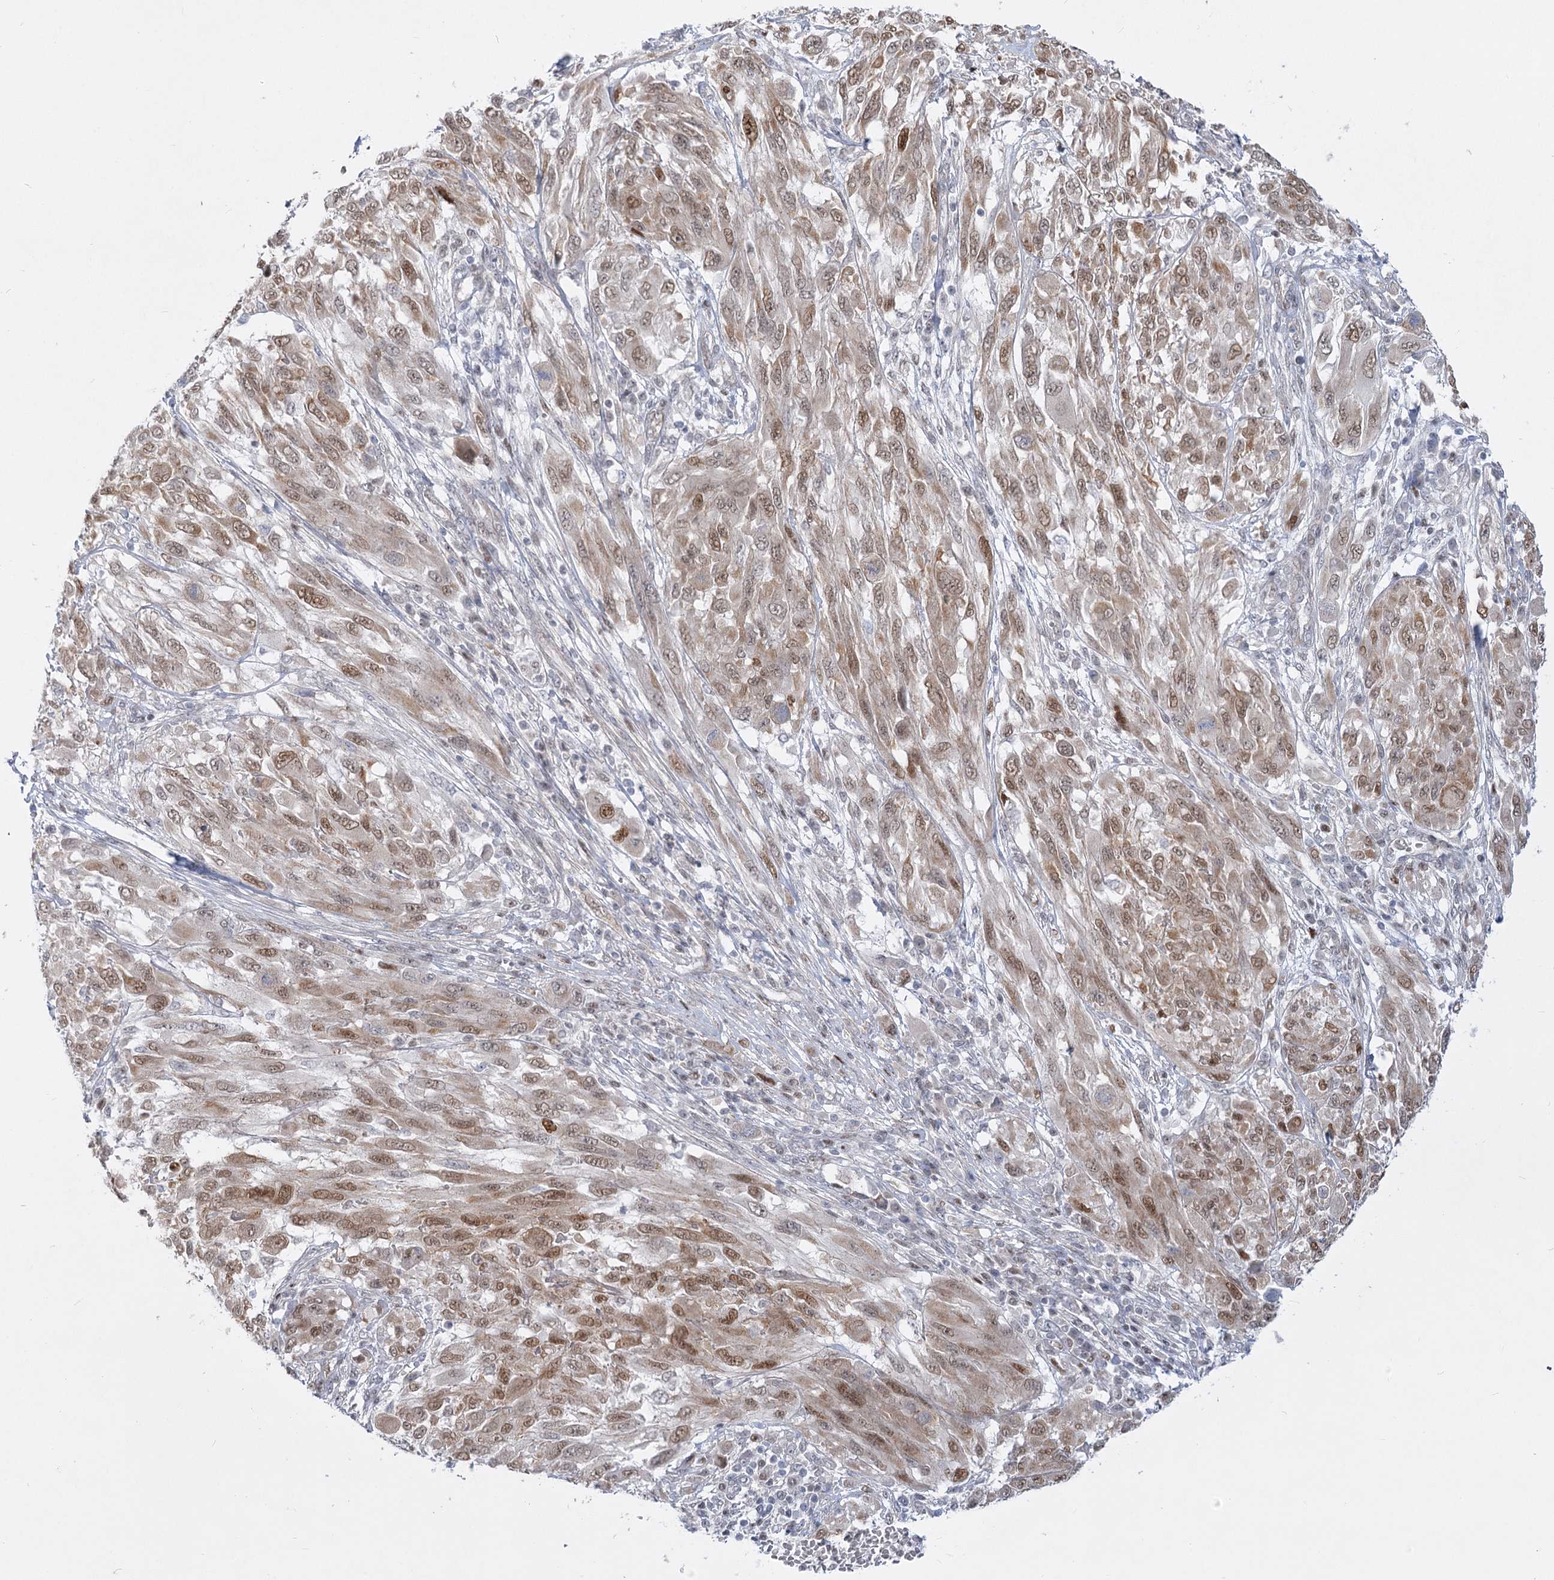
{"staining": {"intensity": "moderate", "quantity": ">75%", "location": "nuclear"}, "tissue": "melanoma", "cell_type": "Tumor cells", "image_type": "cancer", "snomed": [{"axis": "morphology", "description": "Malignant melanoma, NOS"}, {"axis": "topography", "description": "Skin"}], "caption": "IHC (DAB (3,3'-diaminobenzidine)) staining of malignant melanoma demonstrates moderate nuclear protein expression in approximately >75% of tumor cells. The protein is stained brown, and the nuclei are stained in blue (DAB (3,3'-diaminobenzidine) IHC with brightfield microscopy, high magnification).", "gene": "ARSI", "patient": {"sex": "female", "age": 91}}